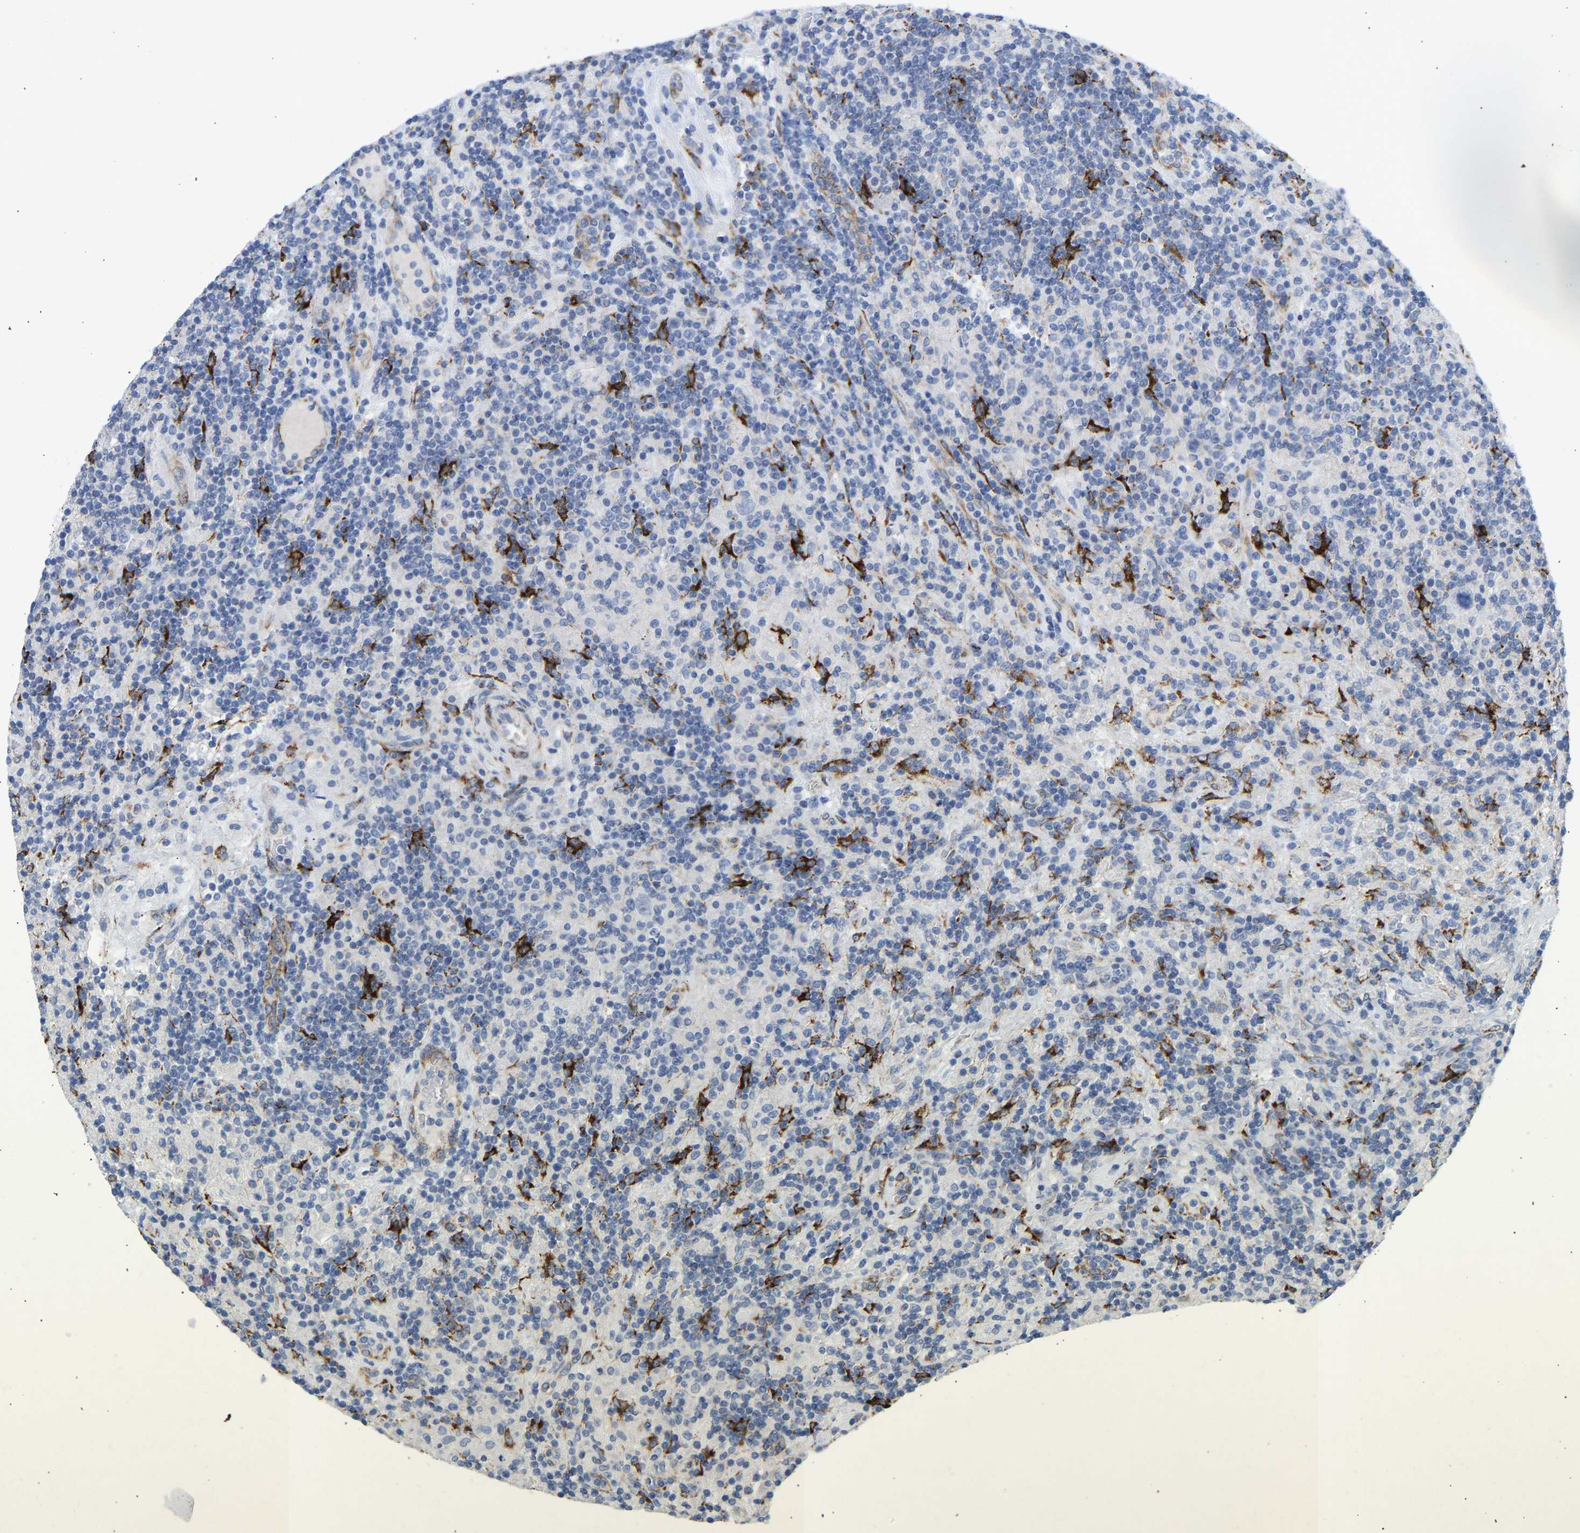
{"staining": {"intensity": "negative", "quantity": "none", "location": "none"}, "tissue": "lymphoma", "cell_type": "Tumor cells", "image_type": "cancer", "snomed": [{"axis": "morphology", "description": "Hodgkin's disease, NOS"}, {"axis": "topography", "description": "Lymph node"}], "caption": "IHC histopathology image of lymphoma stained for a protein (brown), which displays no positivity in tumor cells.", "gene": "SELENOM", "patient": {"sex": "male", "age": 70}}